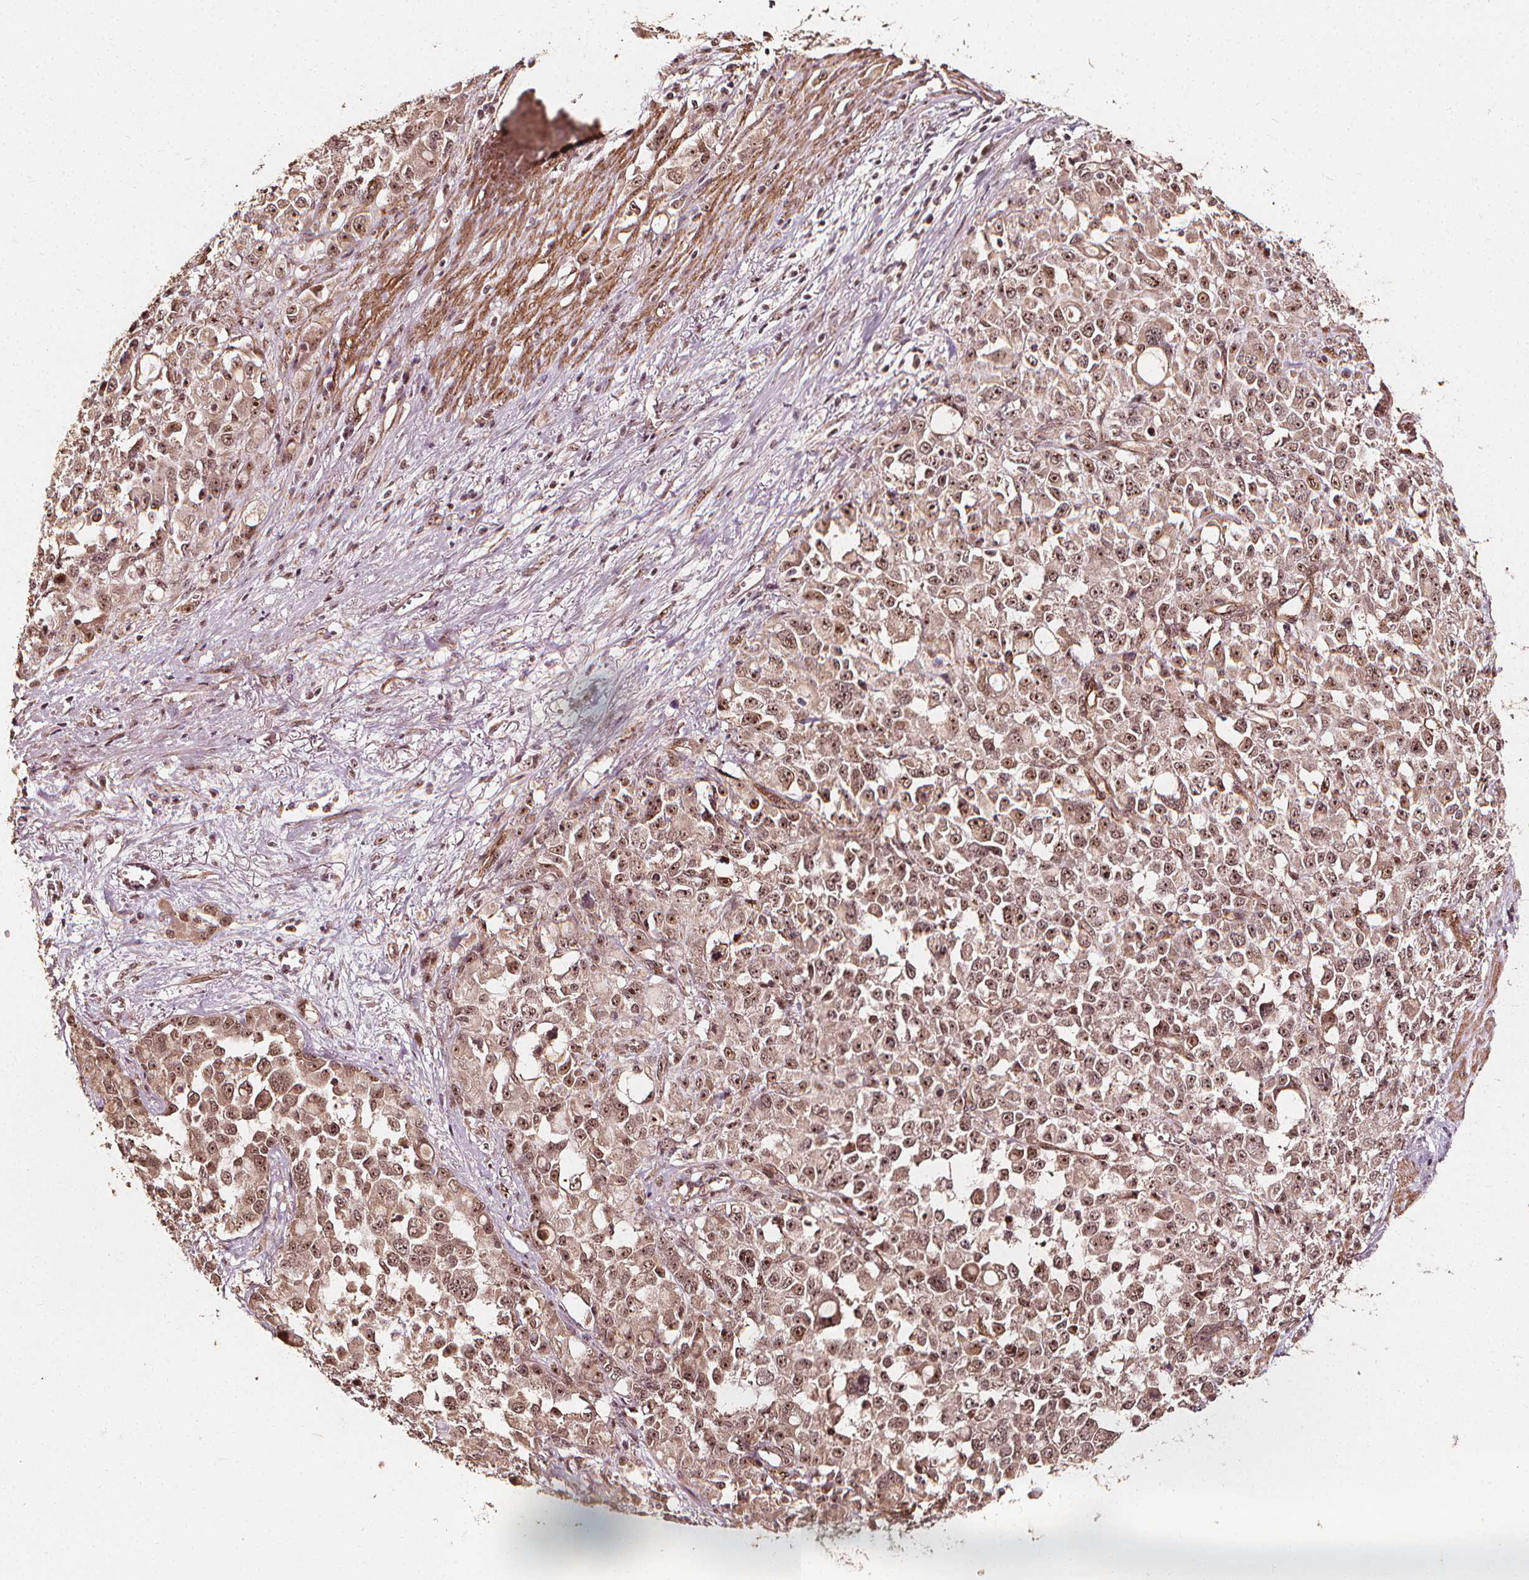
{"staining": {"intensity": "moderate", "quantity": ">75%", "location": "nuclear"}, "tissue": "stomach cancer", "cell_type": "Tumor cells", "image_type": "cancer", "snomed": [{"axis": "morphology", "description": "Adenocarcinoma, NOS"}, {"axis": "topography", "description": "Stomach"}], "caption": "Brown immunohistochemical staining in human stomach cancer demonstrates moderate nuclear expression in approximately >75% of tumor cells.", "gene": "EXOSC9", "patient": {"sex": "female", "age": 76}}